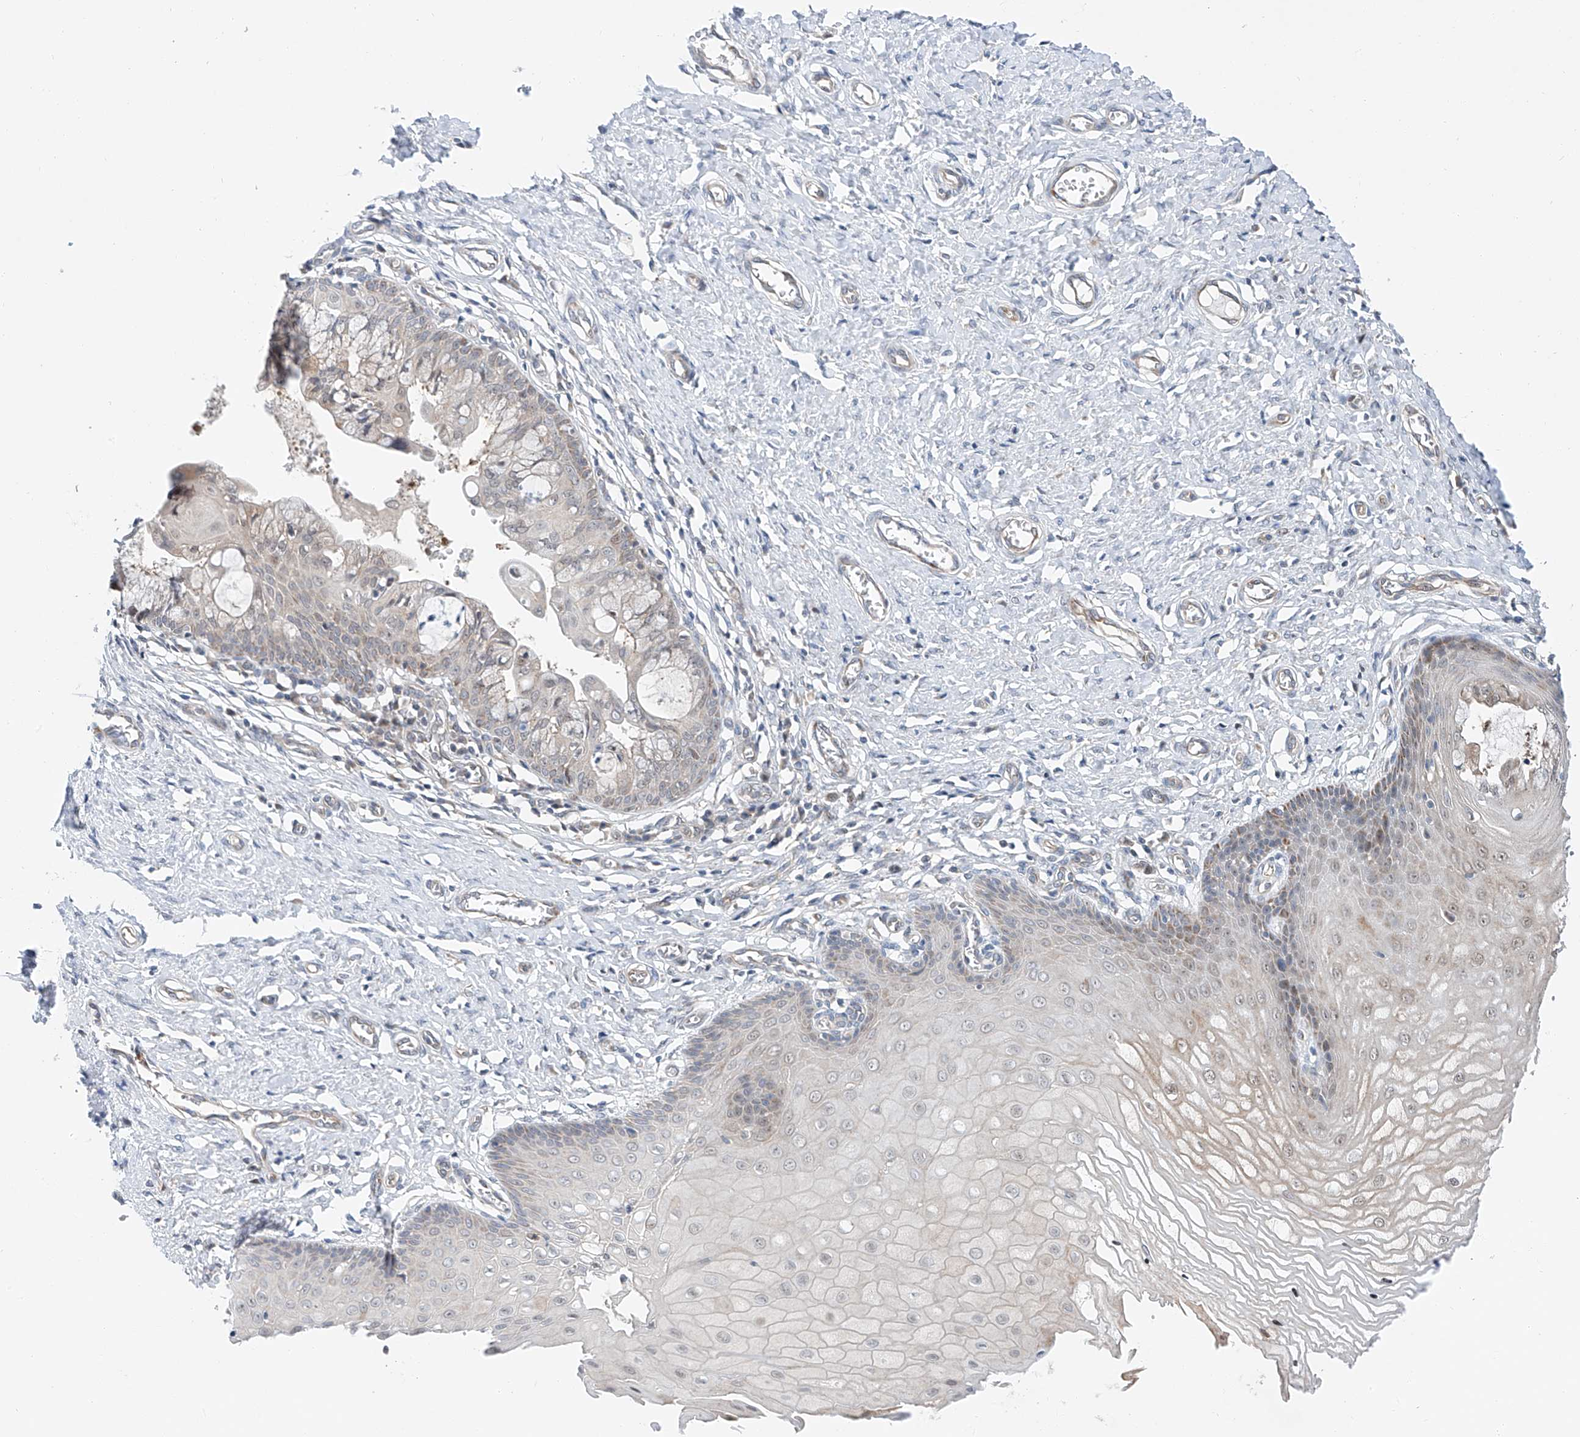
{"staining": {"intensity": "weak", "quantity": "25%-75%", "location": "cytoplasmic/membranous"}, "tissue": "cervix", "cell_type": "Glandular cells", "image_type": "normal", "snomed": [{"axis": "morphology", "description": "Normal tissue, NOS"}, {"axis": "topography", "description": "Cervix"}], "caption": "An image of human cervix stained for a protein shows weak cytoplasmic/membranous brown staining in glandular cells.", "gene": "CLDND1", "patient": {"sex": "female", "age": 55}}